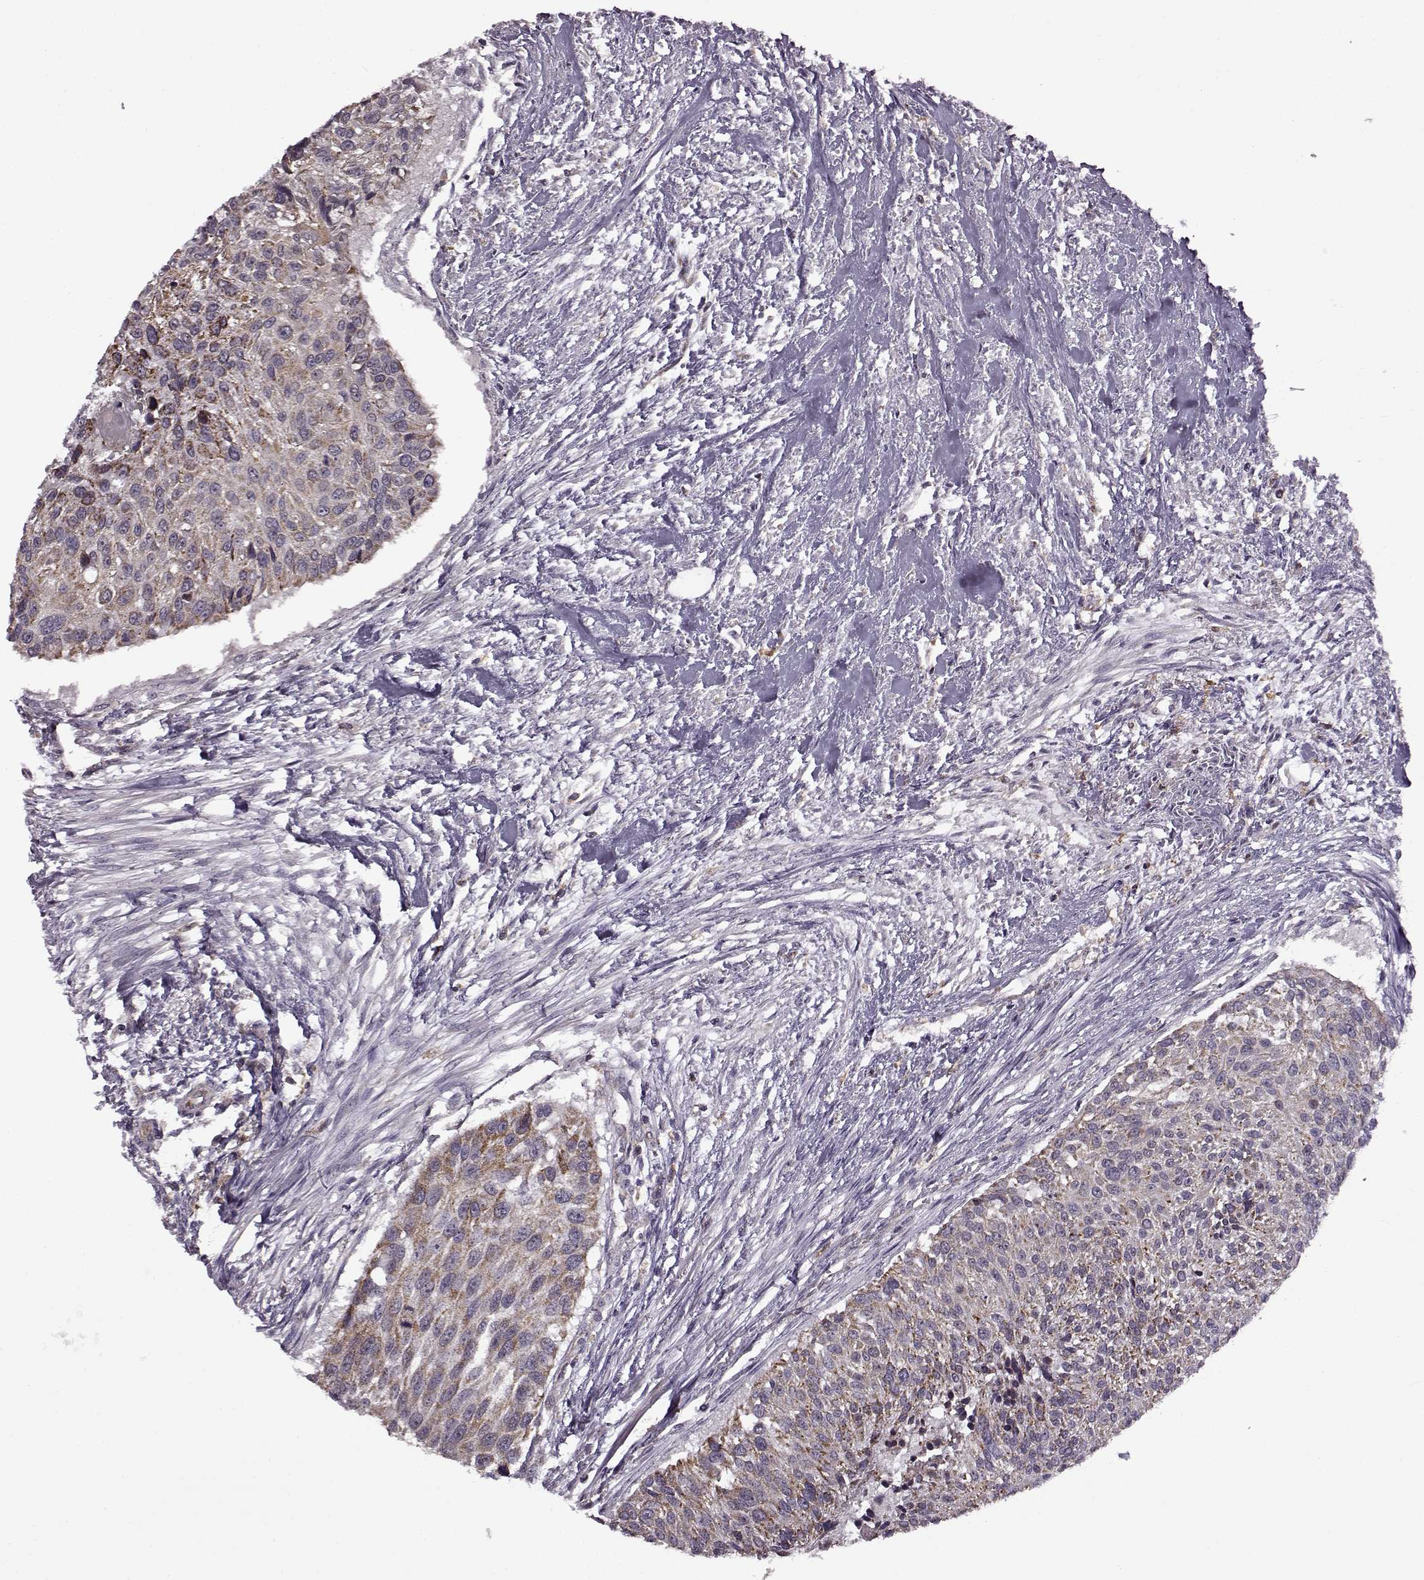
{"staining": {"intensity": "moderate", "quantity": ">75%", "location": "cytoplasmic/membranous"}, "tissue": "urothelial cancer", "cell_type": "Tumor cells", "image_type": "cancer", "snomed": [{"axis": "morphology", "description": "Urothelial carcinoma, NOS"}, {"axis": "topography", "description": "Urinary bladder"}], "caption": "IHC photomicrograph of neoplastic tissue: urothelial cancer stained using immunohistochemistry (IHC) reveals medium levels of moderate protein expression localized specifically in the cytoplasmic/membranous of tumor cells, appearing as a cytoplasmic/membranous brown color.", "gene": "MTSS1", "patient": {"sex": "male", "age": 55}}